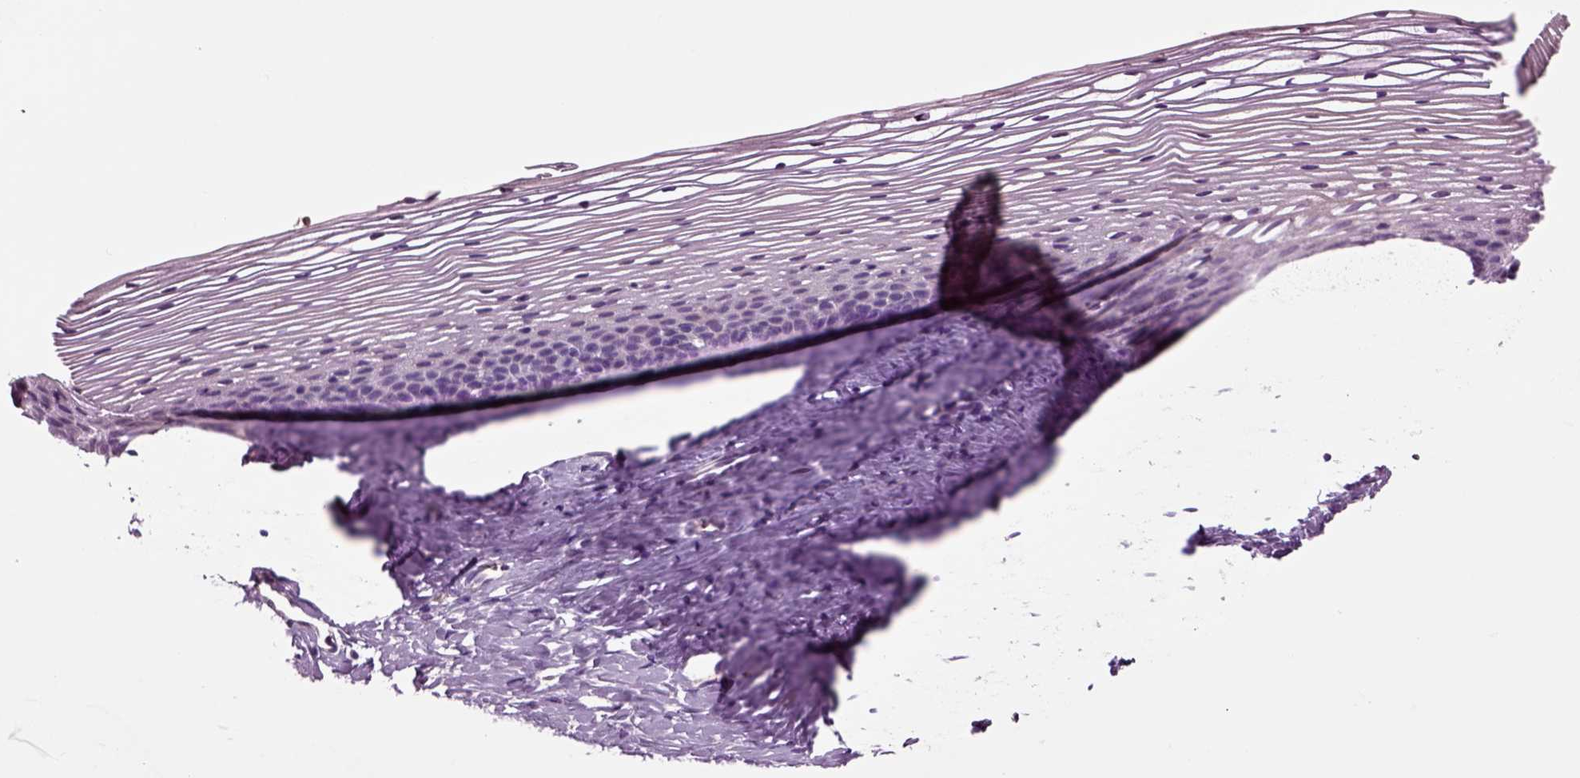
{"staining": {"intensity": "negative", "quantity": "none", "location": "none"}, "tissue": "cervix", "cell_type": "Glandular cells", "image_type": "normal", "snomed": [{"axis": "morphology", "description": "Normal tissue, NOS"}, {"axis": "topography", "description": "Cervix"}], "caption": "High power microscopy micrograph of an immunohistochemistry (IHC) image of unremarkable cervix, revealing no significant expression in glandular cells.", "gene": "CHGB", "patient": {"sex": "female", "age": 39}}